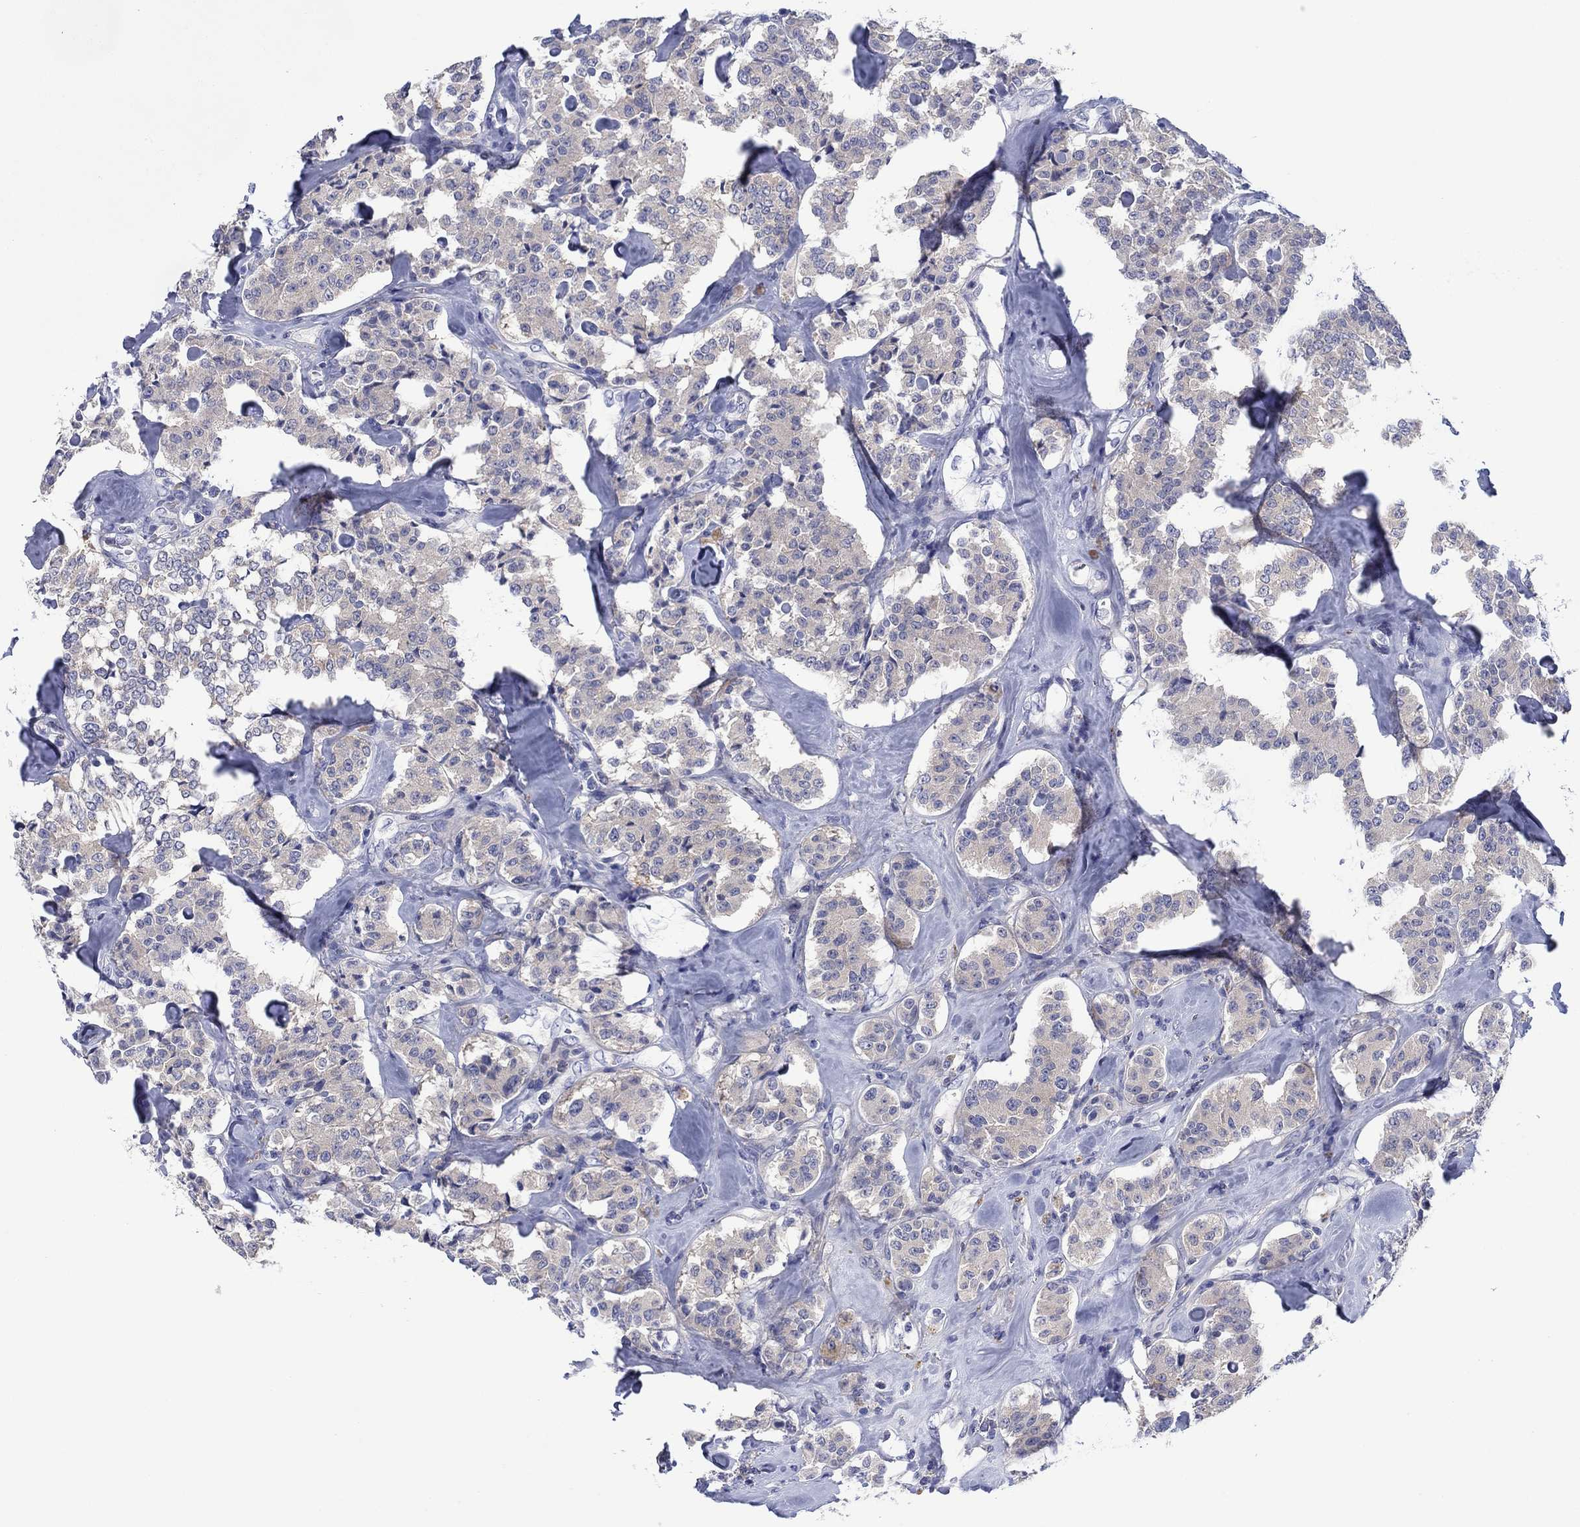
{"staining": {"intensity": "weak", "quantity": "25%-75%", "location": "cytoplasmic/membranous"}, "tissue": "carcinoid", "cell_type": "Tumor cells", "image_type": "cancer", "snomed": [{"axis": "morphology", "description": "Carcinoid, malignant, NOS"}, {"axis": "topography", "description": "Pancreas"}], "caption": "Human carcinoid stained for a protein (brown) exhibits weak cytoplasmic/membranous positive staining in approximately 25%-75% of tumor cells.", "gene": "HDC", "patient": {"sex": "male", "age": 41}}